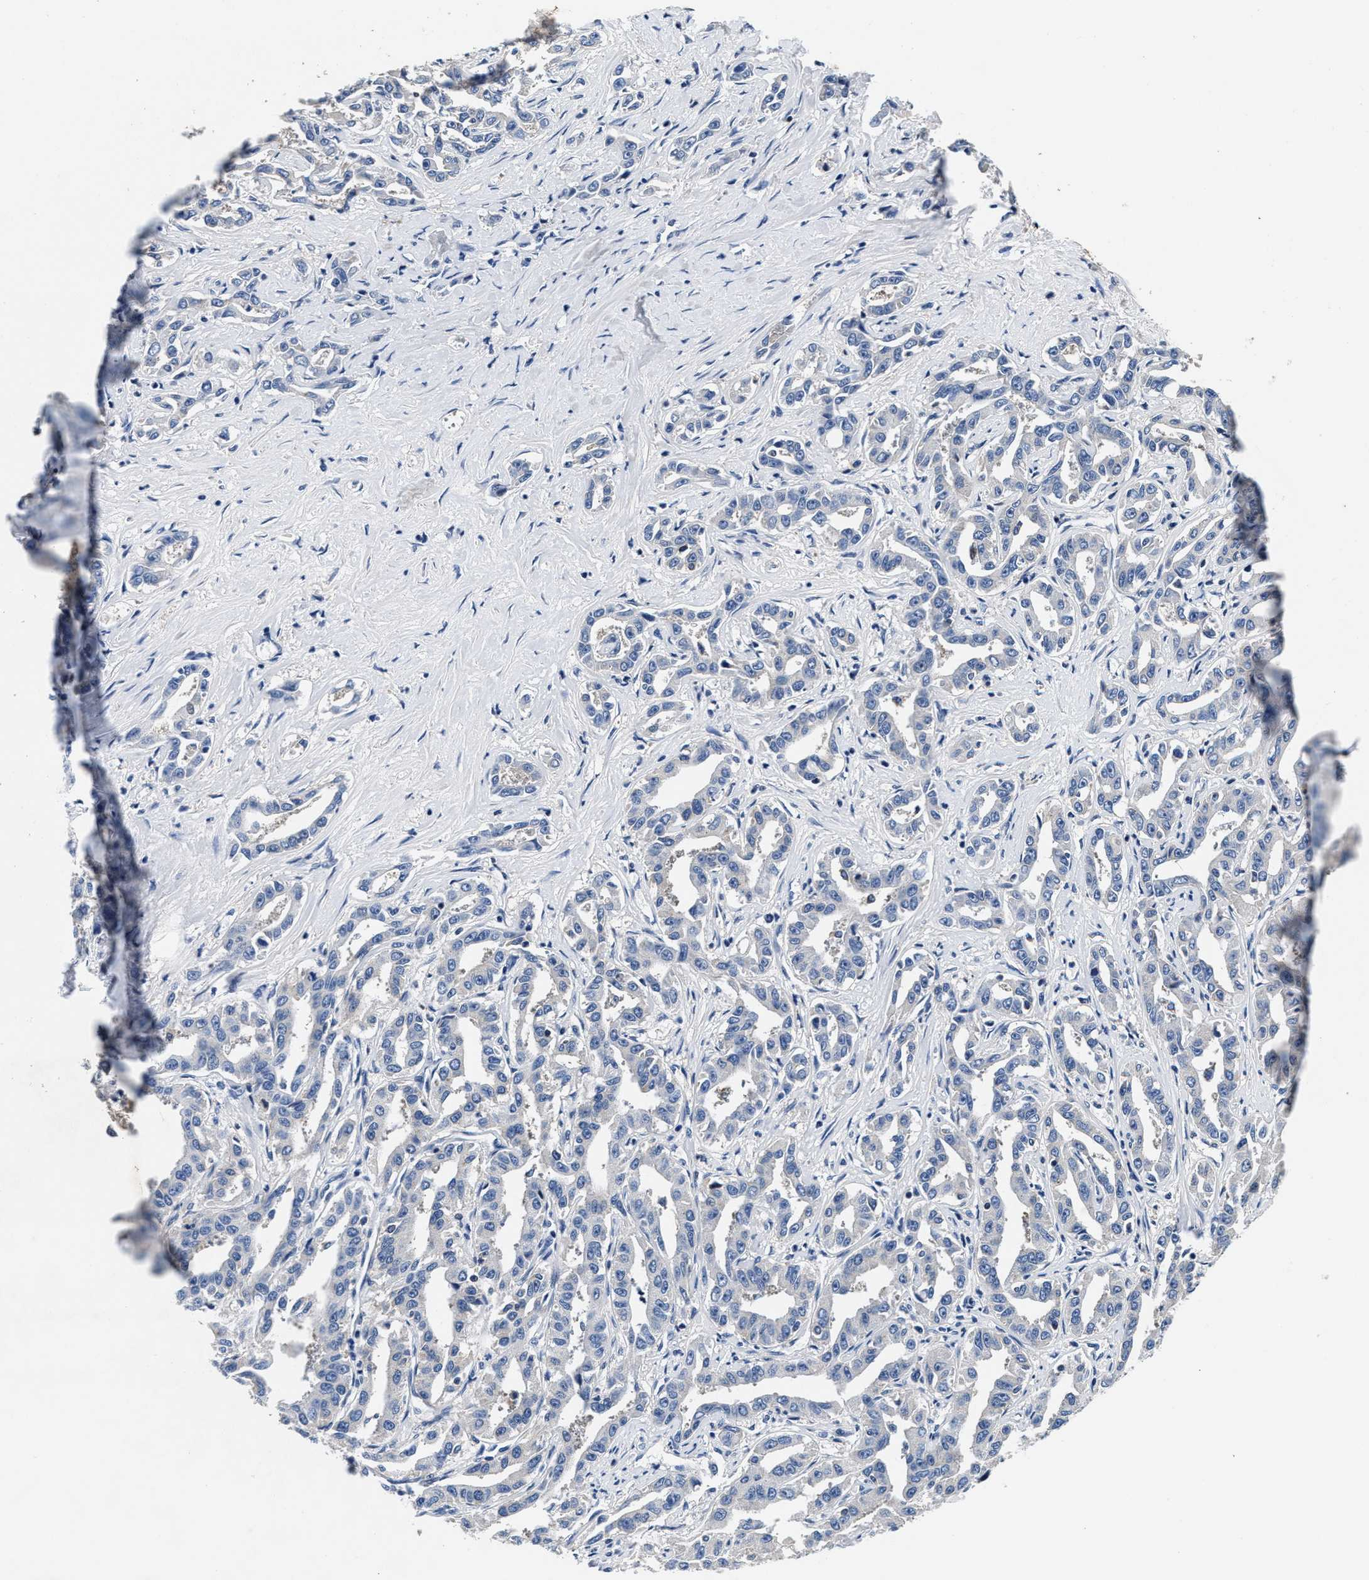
{"staining": {"intensity": "negative", "quantity": "none", "location": "none"}, "tissue": "liver cancer", "cell_type": "Tumor cells", "image_type": "cancer", "snomed": [{"axis": "morphology", "description": "Cholangiocarcinoma"}, {"axis": "topography", "description": "Liver"}], "caption": "DAB (3,3'-diaminobenzidine) immunohistochemical staining of human liver cholangiocarcinoma exhibits no significant positivity in tumor cells.", "gene": "ANKIB1", "patient": {"sex": "male", "age": 59}}